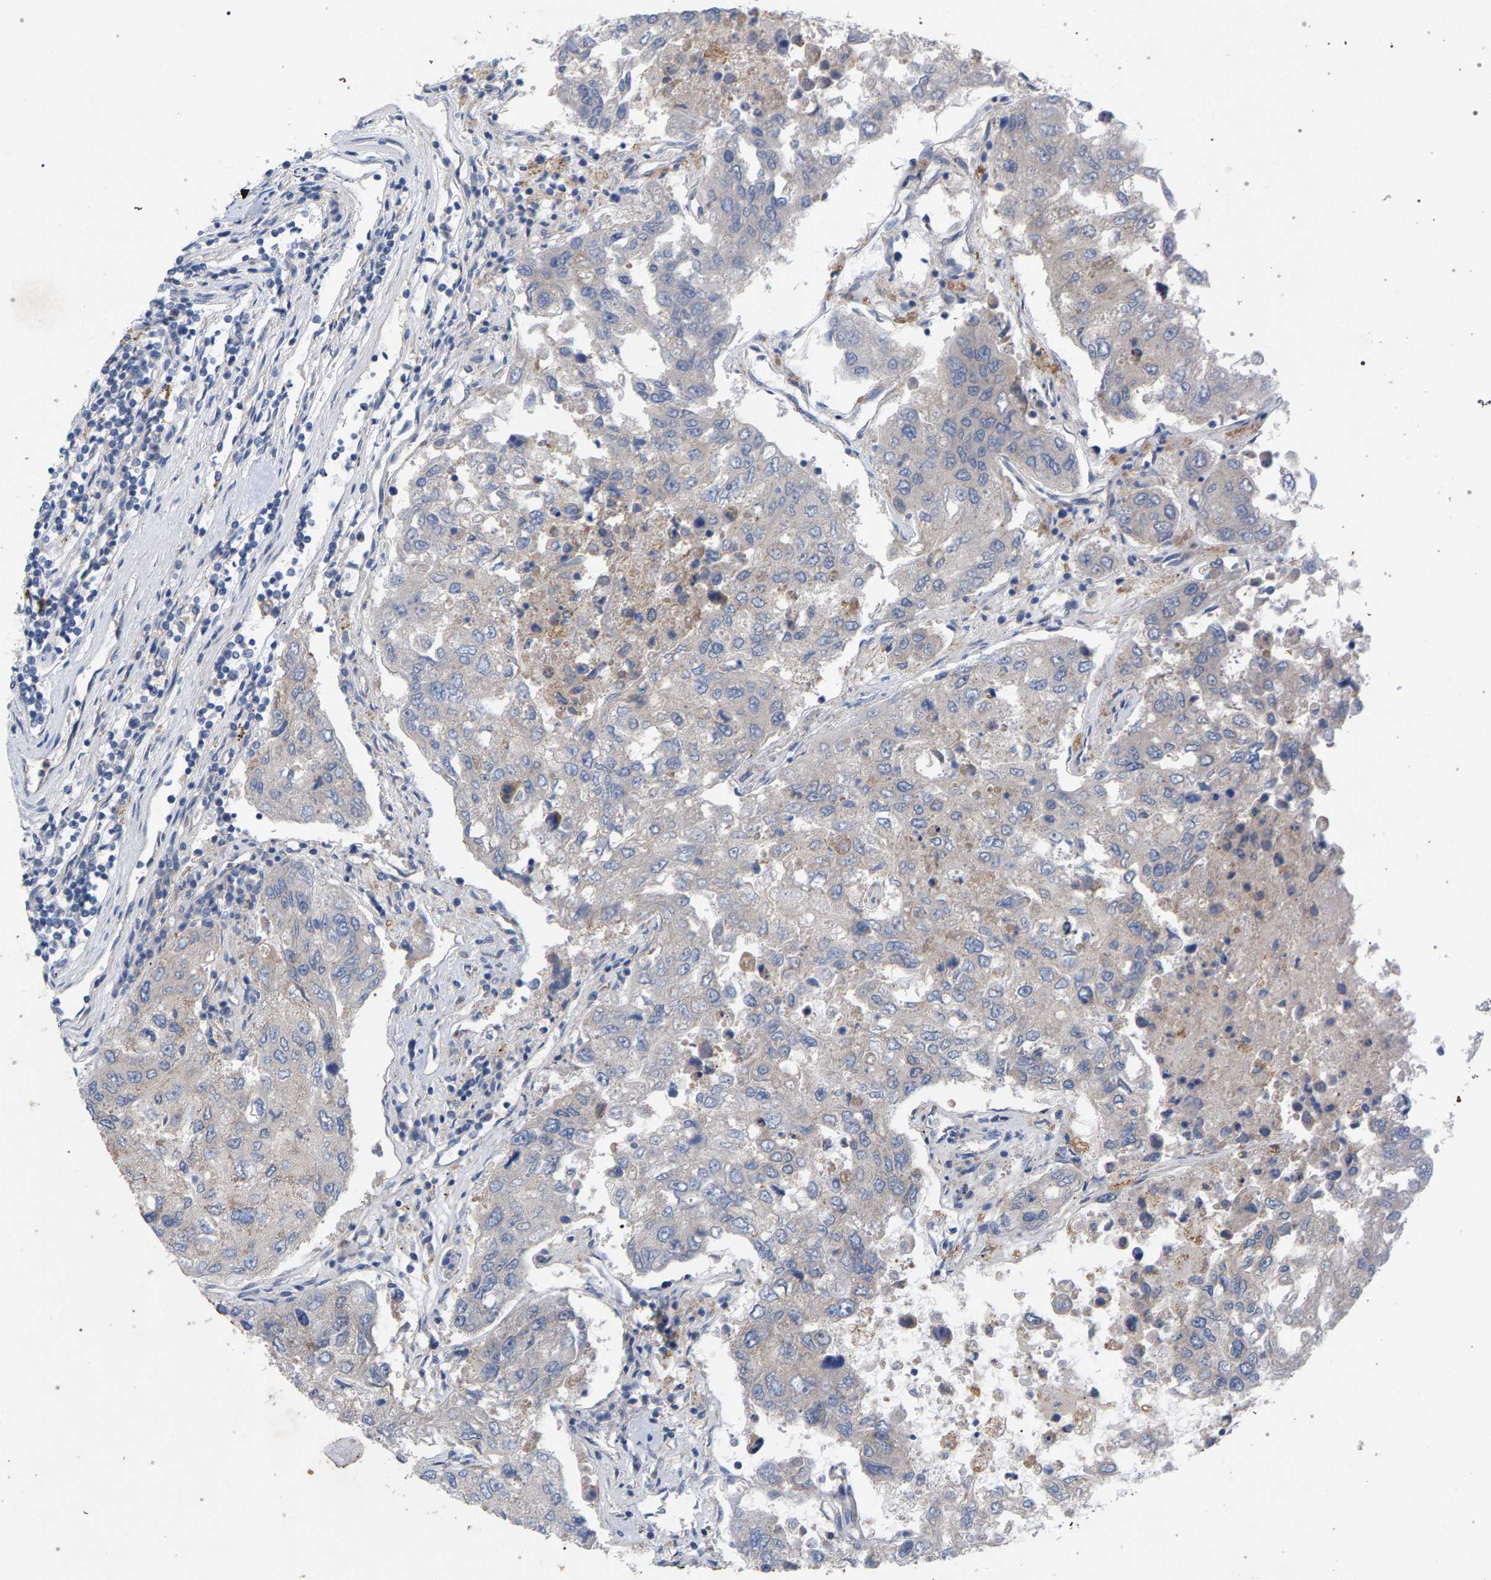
{"staining": {"intensity": "negative", "quantity": "none", "location": "none"}, "tissue": "urothelial cancer", "cell_type": "Tumor cells", "image_type": "cancer", "snomed": [{"axis": "morphology", "description": "Urothelial carcinoma, High grade"}, {"axis": "topography", "description": "Lymph node"}, {"axis": "topography", "description": "Urinary bladder"}], "caption": "High magnification brightfield microscopy of urothelial cancer stained with DAB (3,3'-diaminobenzidine) (brown) and counterstained with hematoxylin (blue): tumor cells show no significant expression.", "gene": "MAMDC2", "patient": {"sex": "male", "age": 51}}